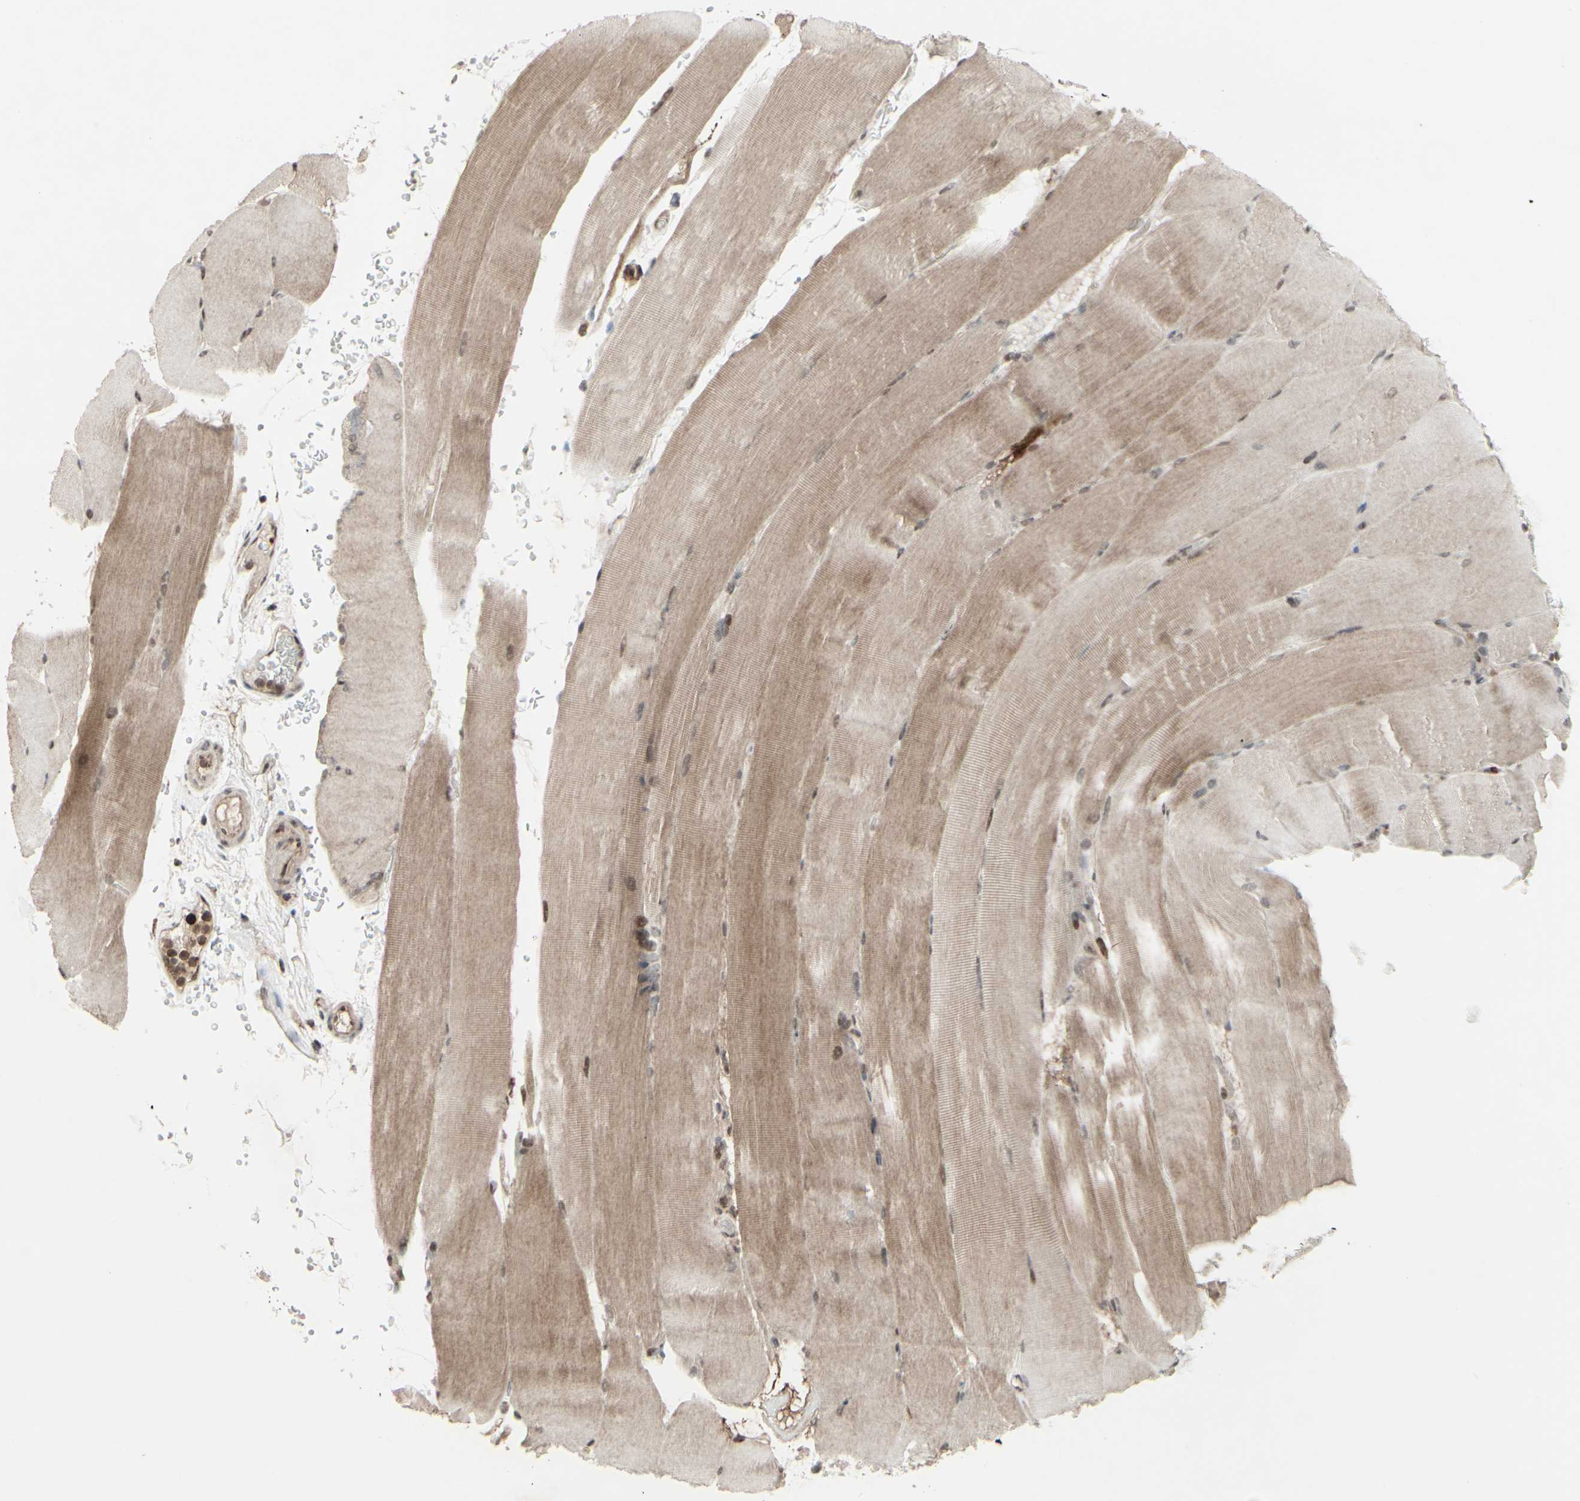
{"staining": {"intensity": "moderate", "quantity": ">75%", "location": "cytoplasmic/membranous"}, "tissue": "skeletal muscle", "cell_type": "Myocytes", "image_type": "normal", "snomed": [{"axis": "morphology", "description": "Normal tissue, NOS"}, {"axis": "topography", "description": "Skeletal muscle"}, {"axis": "topography", "description": "Parathyroid gland"}], "caption": "Skeletal muscle stained for a protein demonstrates moderate cytoplasmic/membranous positivity in myocytes. (DAB IHC with brightfield microscopy, high magnification).", "gene": "CD33", "patient": {"sex": "female", "age": 37}}